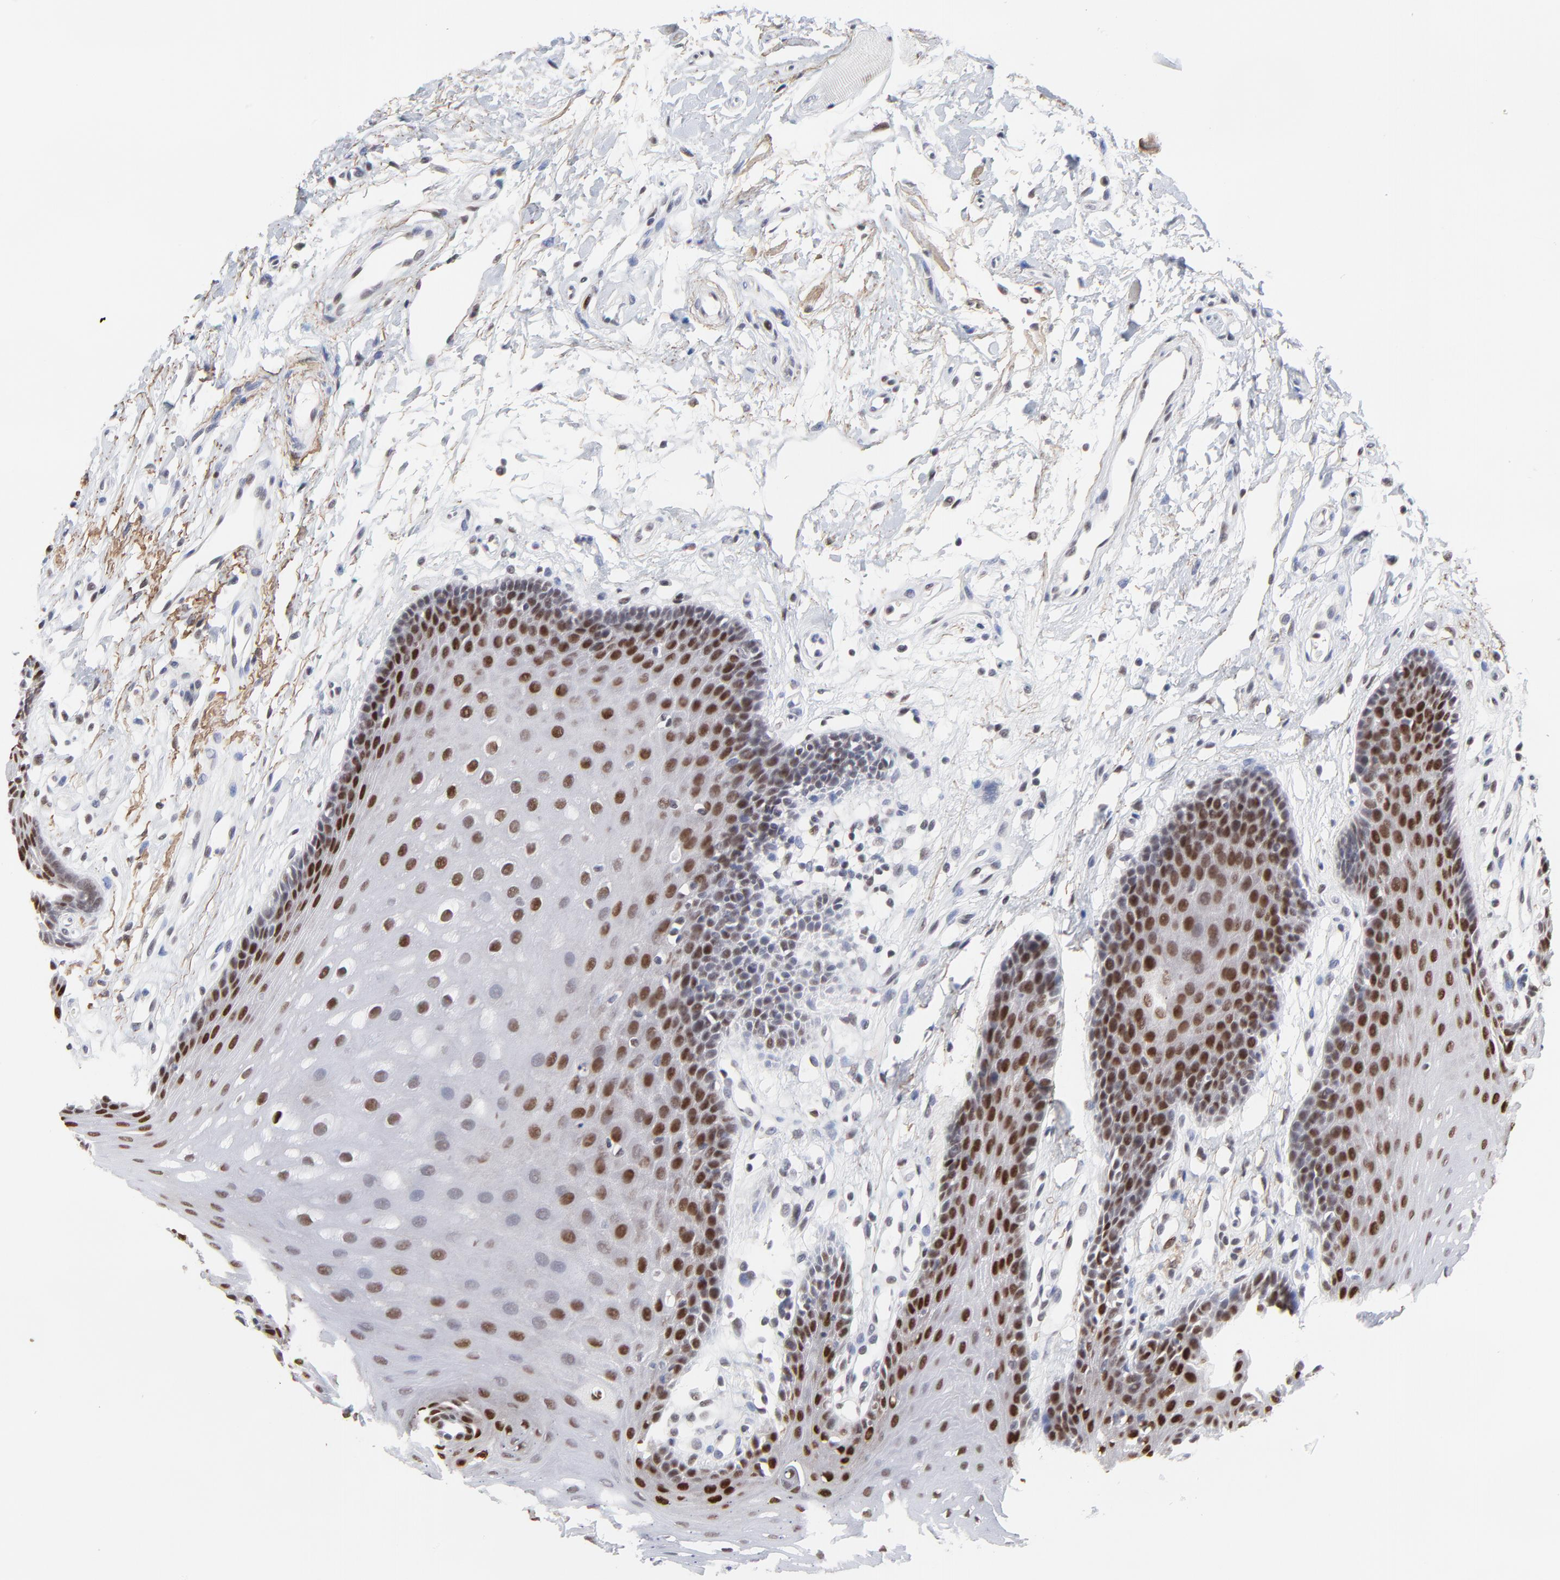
{"staining": {"intensity": "moderate", "quantity": ">75%", "location": "nuclear"}, "tissue": "oral mucosa", "cell_type": "Squamous epithelial cells", "image_type": "normal", "snomed": [{"axis": "morphology", "description": "Normal tissue, NOS"}, {"axis": "topography", "description": "Oral tissue"}], "caption": "Moderate nuclear staining for a protein is identified in approximately >75% of squamous epithelial cells of normal oral mucosa using immunohistochemistry.", "gene": "OGFOD1", "patient": {"sex": "male", "age": 62}}